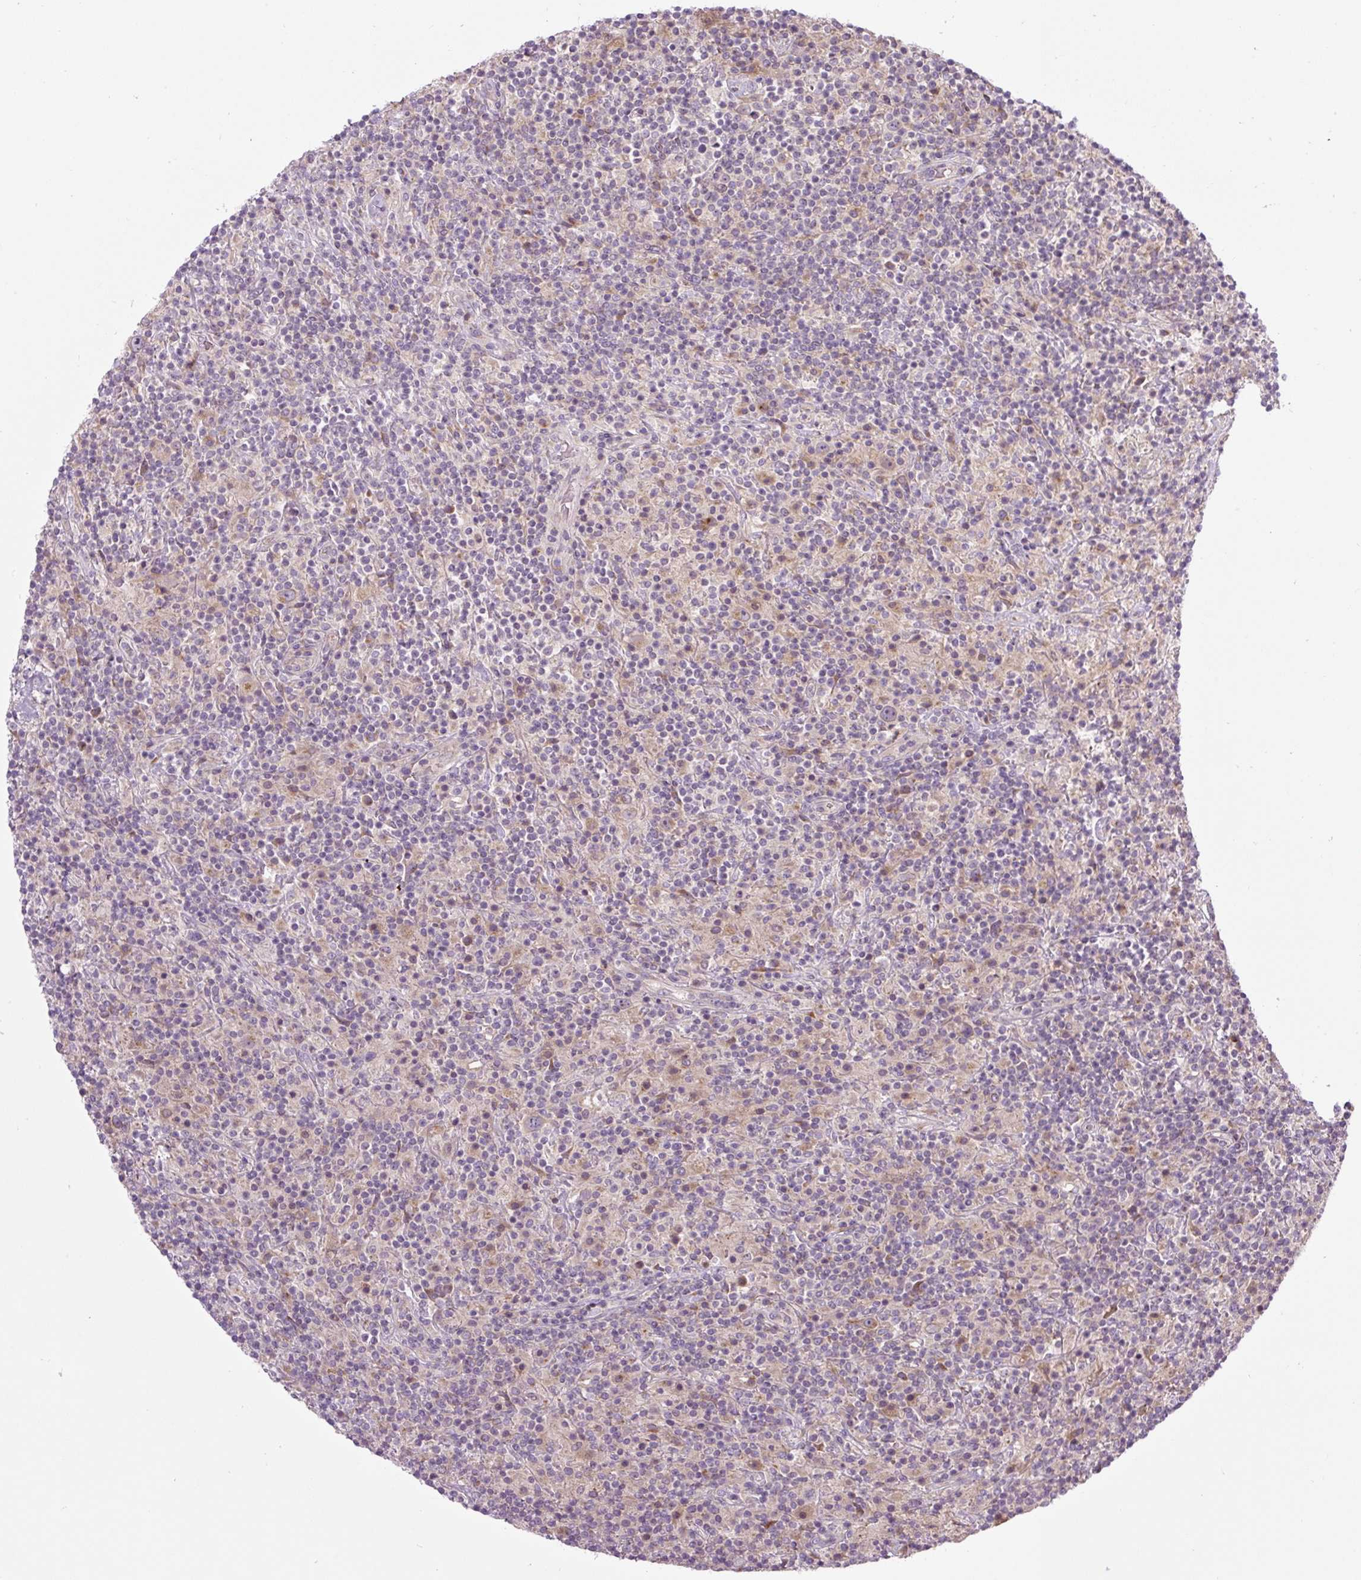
{"staining": {"intensity": "weak", "quantity": "25%-75%", "location": "cytoplasmic/membranous"}, "tissue": "lymphoma", "cell_type": "Tumor cells", "image_type": "cancer", "snomed": [{"axis": "morphology", "description": "Hodgkin's disease, NOS"}, {"axis": "topography", "description": "Lymph node"}], "caption": "Immunohistochemistry (IHC) micrograph of lymphoma stained for a protein (brown), which exhibits low levels of weak cytoplasmic/membranous positivity in about 25%-75% of tumor cells.", "gene": "MLX", "patient": {"sex": "male", "age": 70}}